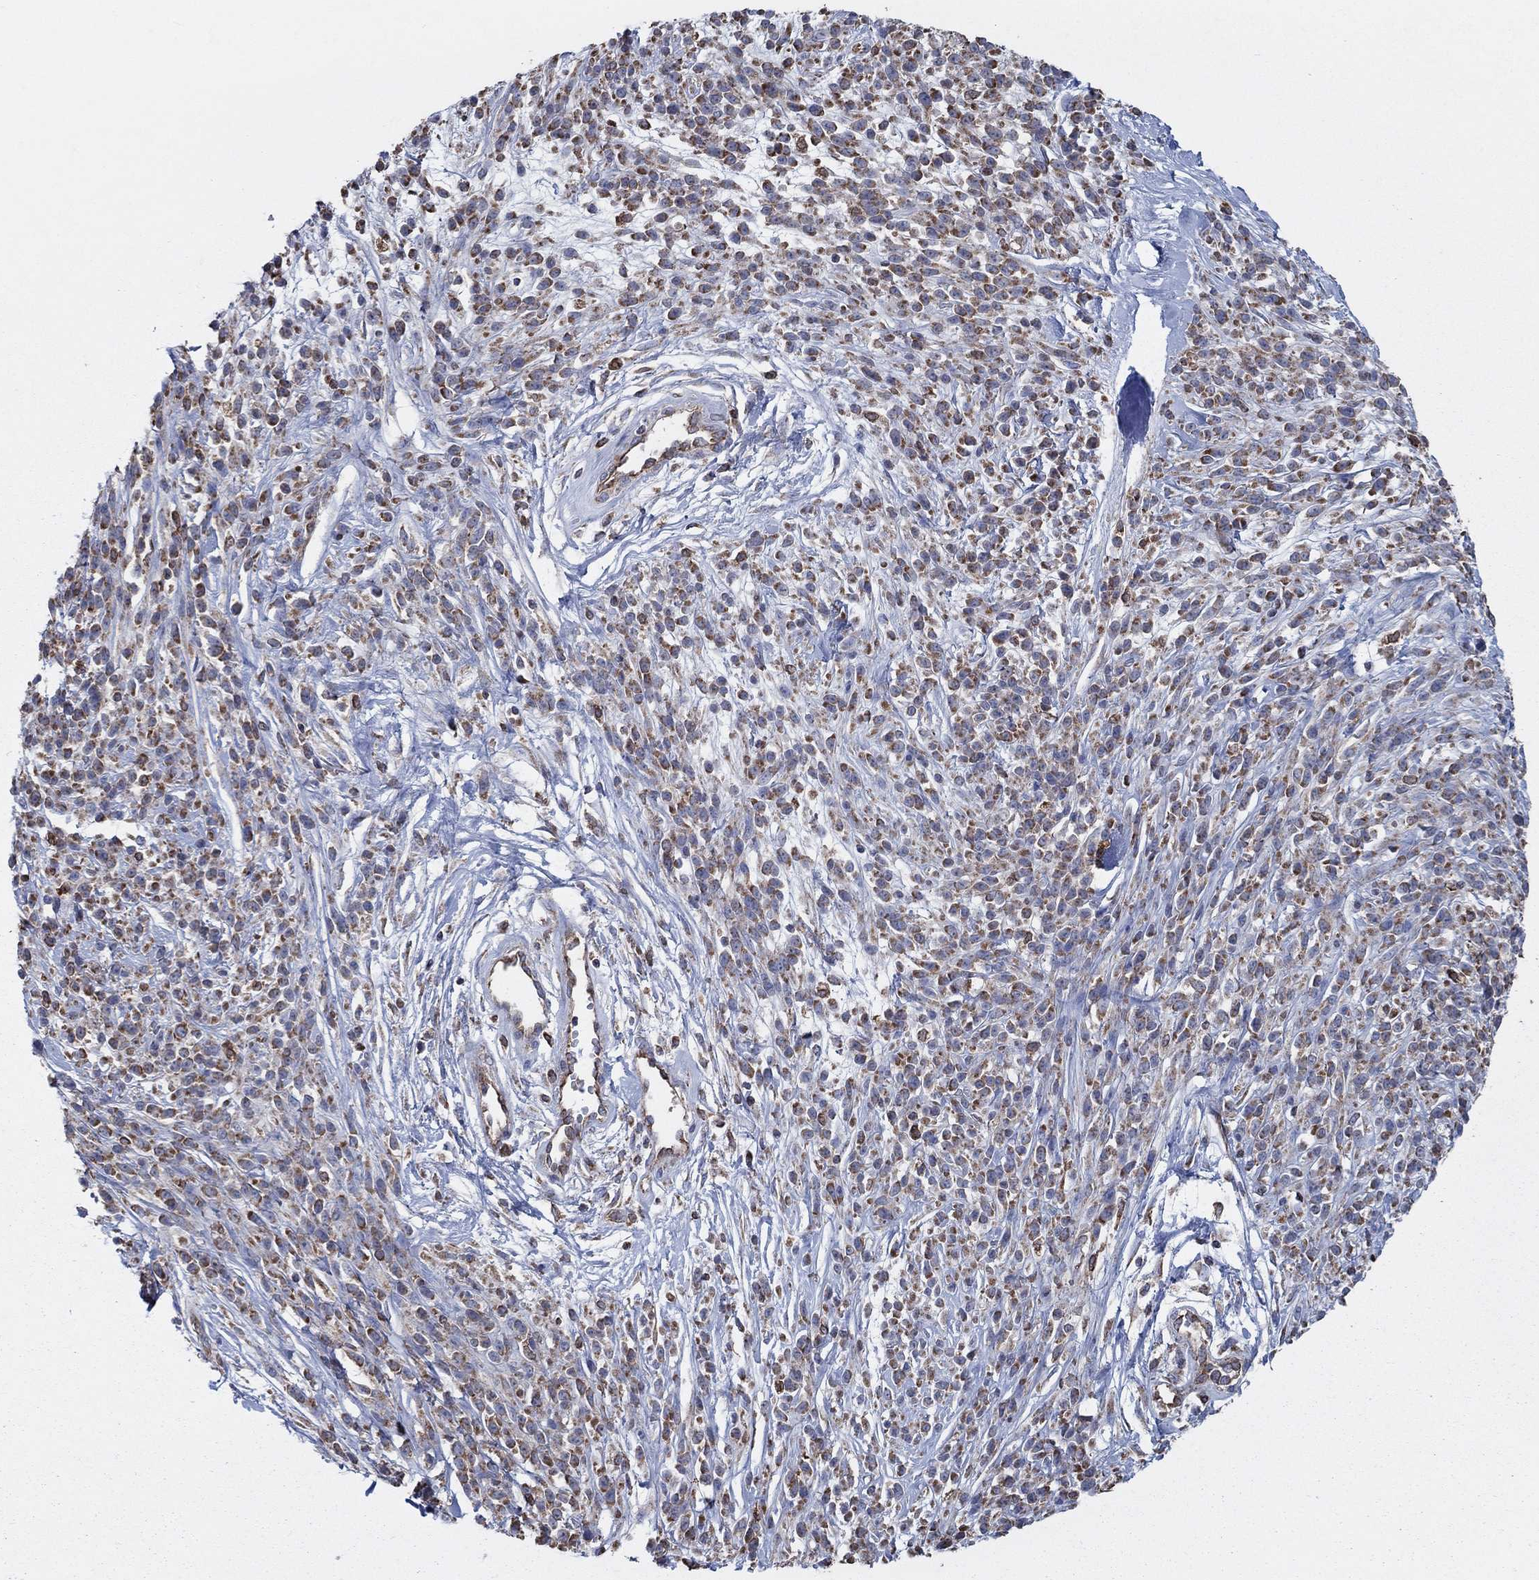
{"staining": {"intensity": "strong", "quantity": "25%-75%", "location": "cytoplasmic/membranous"}, "tissue": "melanoma", "cell_type": "Tumor cells", "image_type": "cancer", "snomed": [{"axis": "morphology", "description": "Malignant melanoma, NOS"}, {"axis": "topography", "description": "Skin"}, {"axis": "topography", "description": "Skin of trunk"}], "caption": "The histopathology image demonstrates a brown stain indicating the presence of a protein in the cytoplasmic/membranous of tumor cells in melanoma. The staining was performed using DAB (3,3'-diaminobenzidine) to visualize the protein expression in brown, while the nuclei were stained in blue with hematoxylin (Magnification: 20x).", "gene": "NCEH1", "patient": {"sex": "male", "age": 74}}